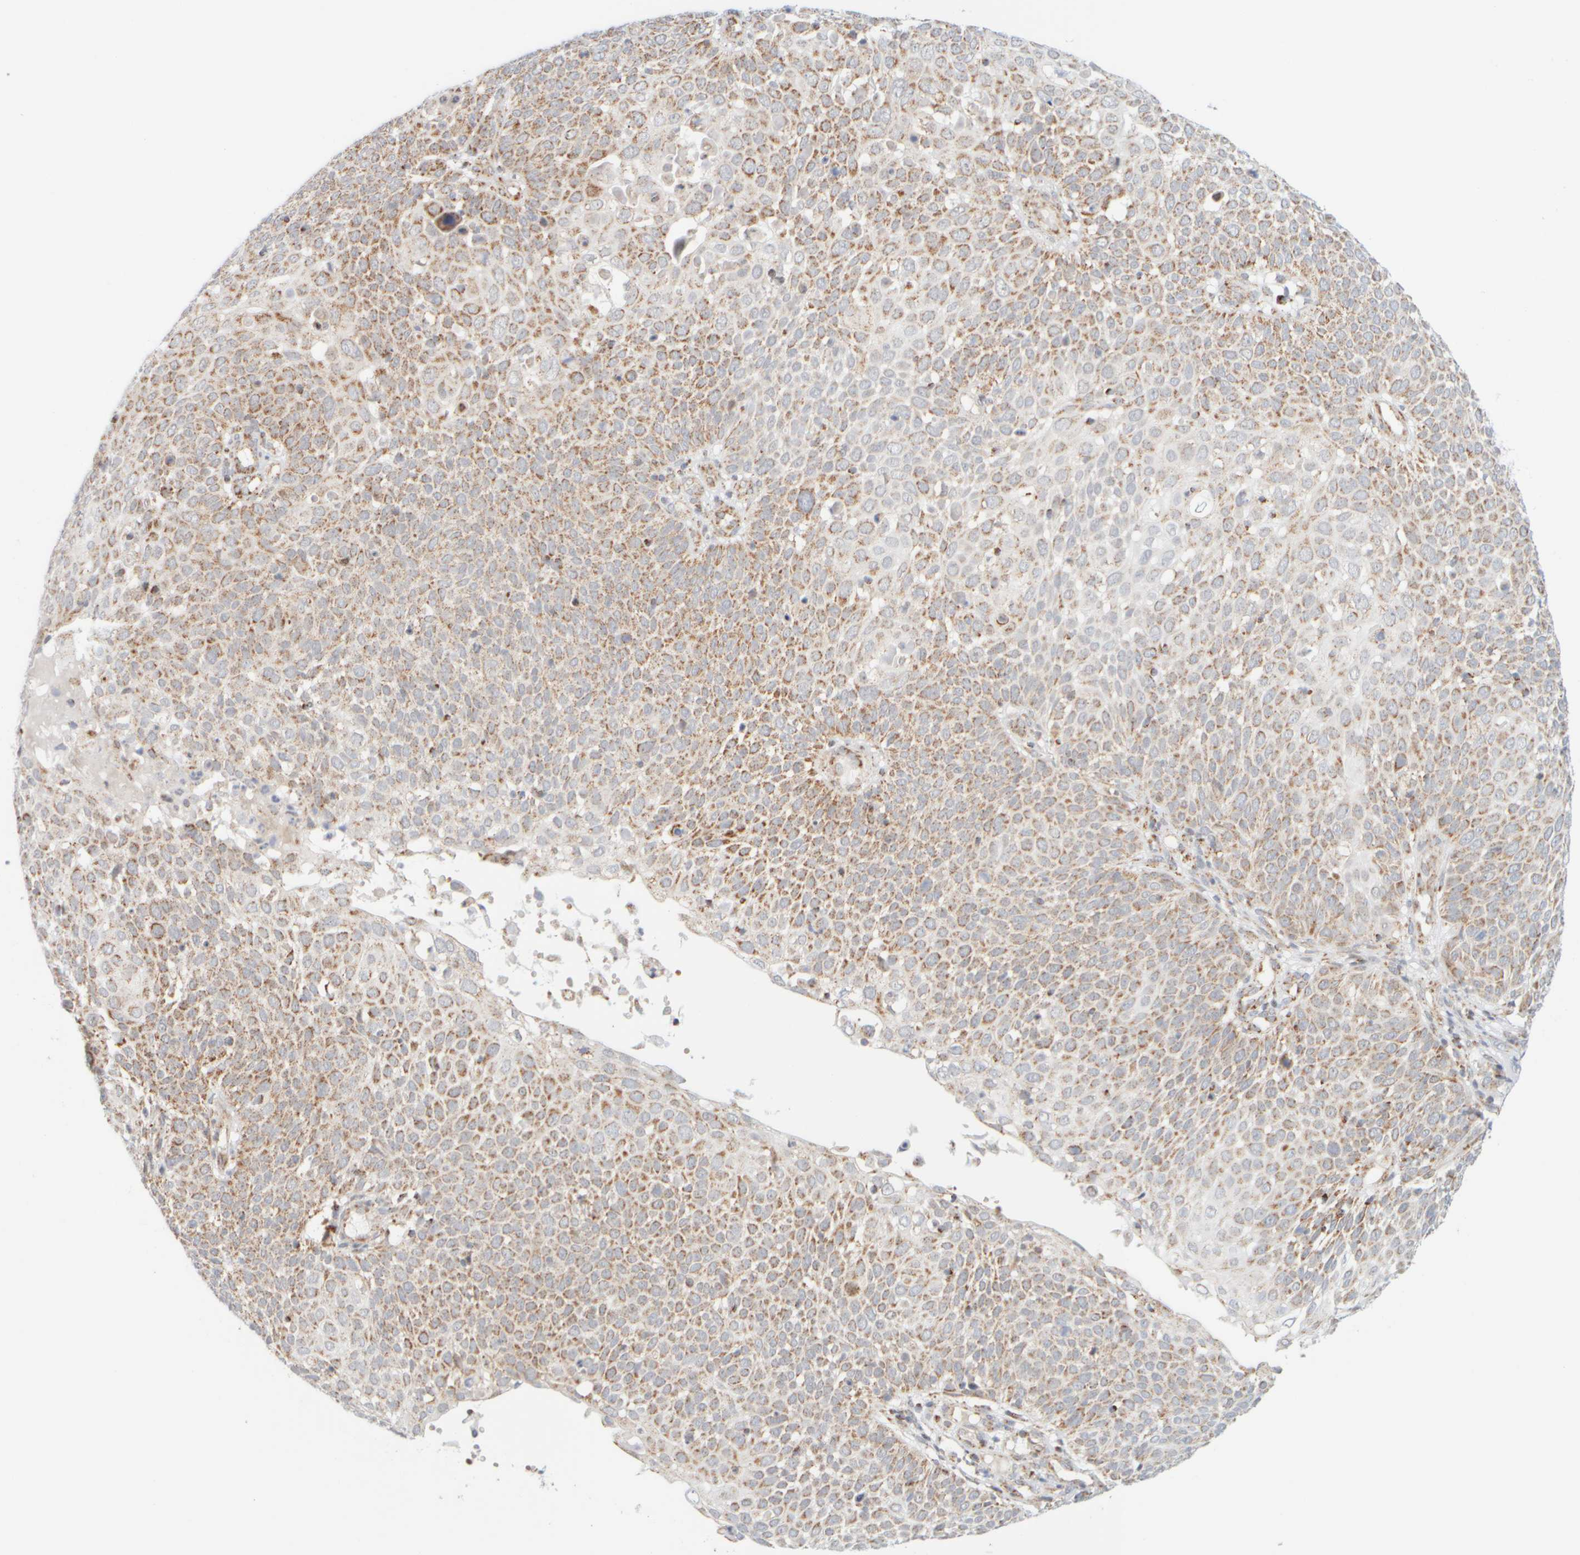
{"staining": {"intensity": "weak", "quantity": ">75%", "location": "cytoplasmic/membranous"}, "tissue": "cervical cancer", "cell_type": "Tumor cells", "image_type": "cancer", "snomed": [{"axis": "morphology", "description": "Squamous cell carcinoma, NOS"}, {"axis": "topography", "description": "Cervix"}], "caption": "DAB (3,3'-diaminobenzidine) immunohistochemical staining of human cervical squamous cell carcinoma exhibits weak cytoplasmic/membranous protein expression in about >75% of tumor cells.", "gene": "PPM1K", "patient": {"sex": "female", "age": 74}}